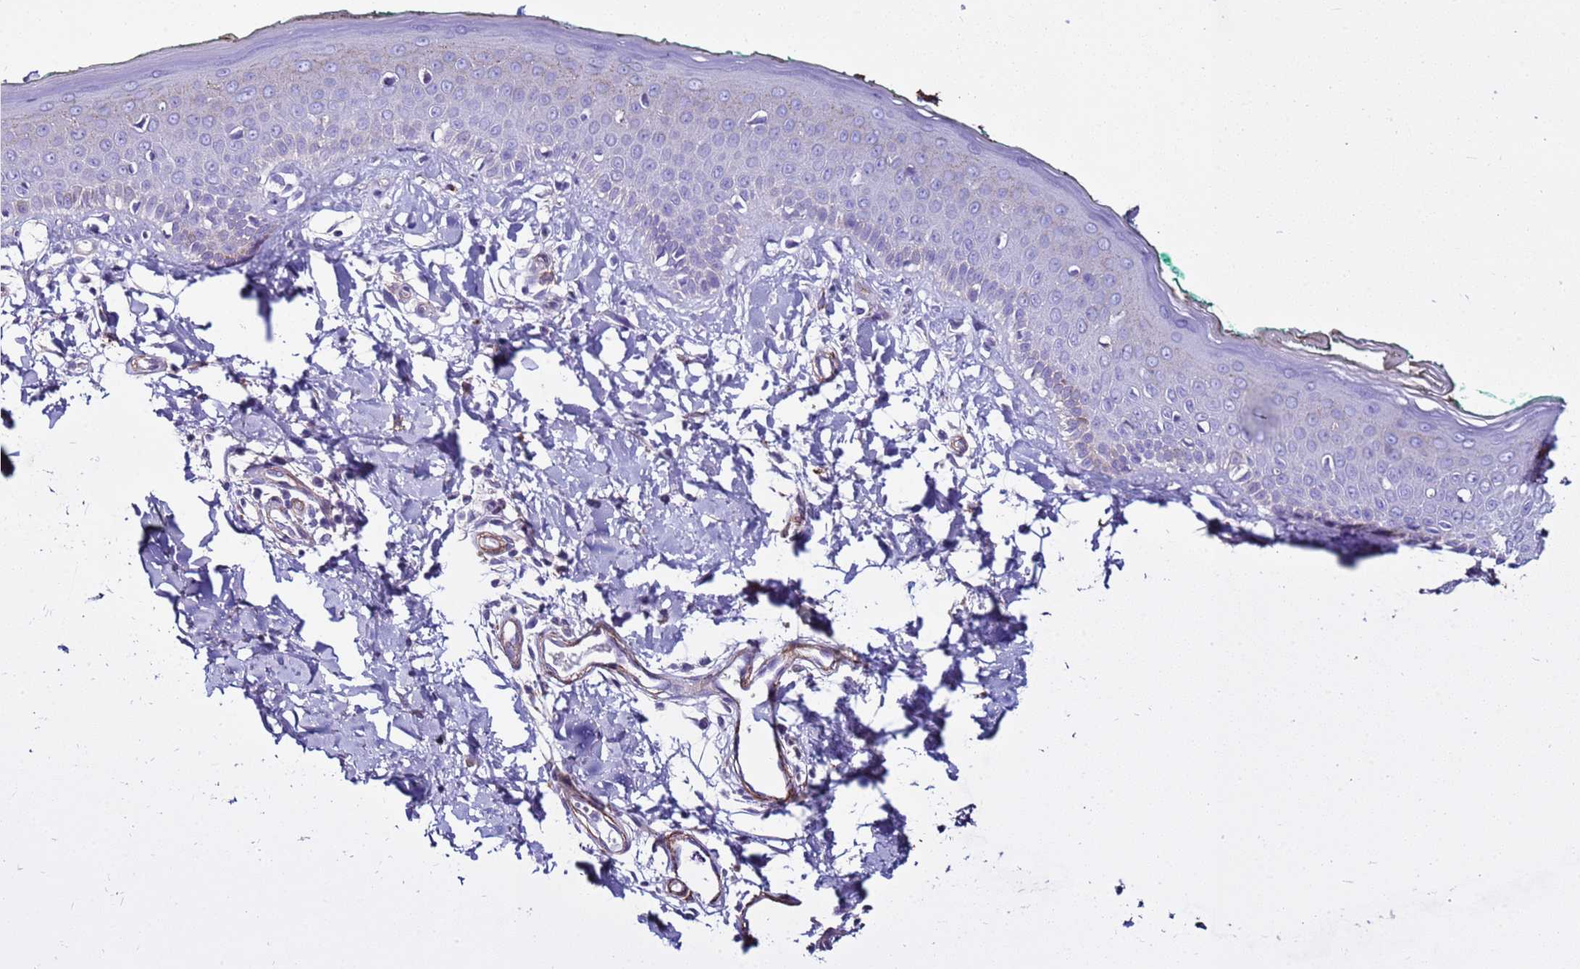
{"staining": {"intensity": "negative", "quantity": "none", "location": "none"}, "tissue": "skin", "cell_type": "Fibroblasts", "image_type": "normal", "snomed": [{"axis": "morphology", "description": "Normal tissue, NOS"}, {"axis": "morphology", "description": "Malignant melanoma, NOS"}, {"axis": "topography", "description": "Skin"}], "caption": "Skin was stained to show a protein in brown. There is no significant staining in fibroblasts.", "gene": "RABL2A", "patient": {"sex": "male", "age": 62}}